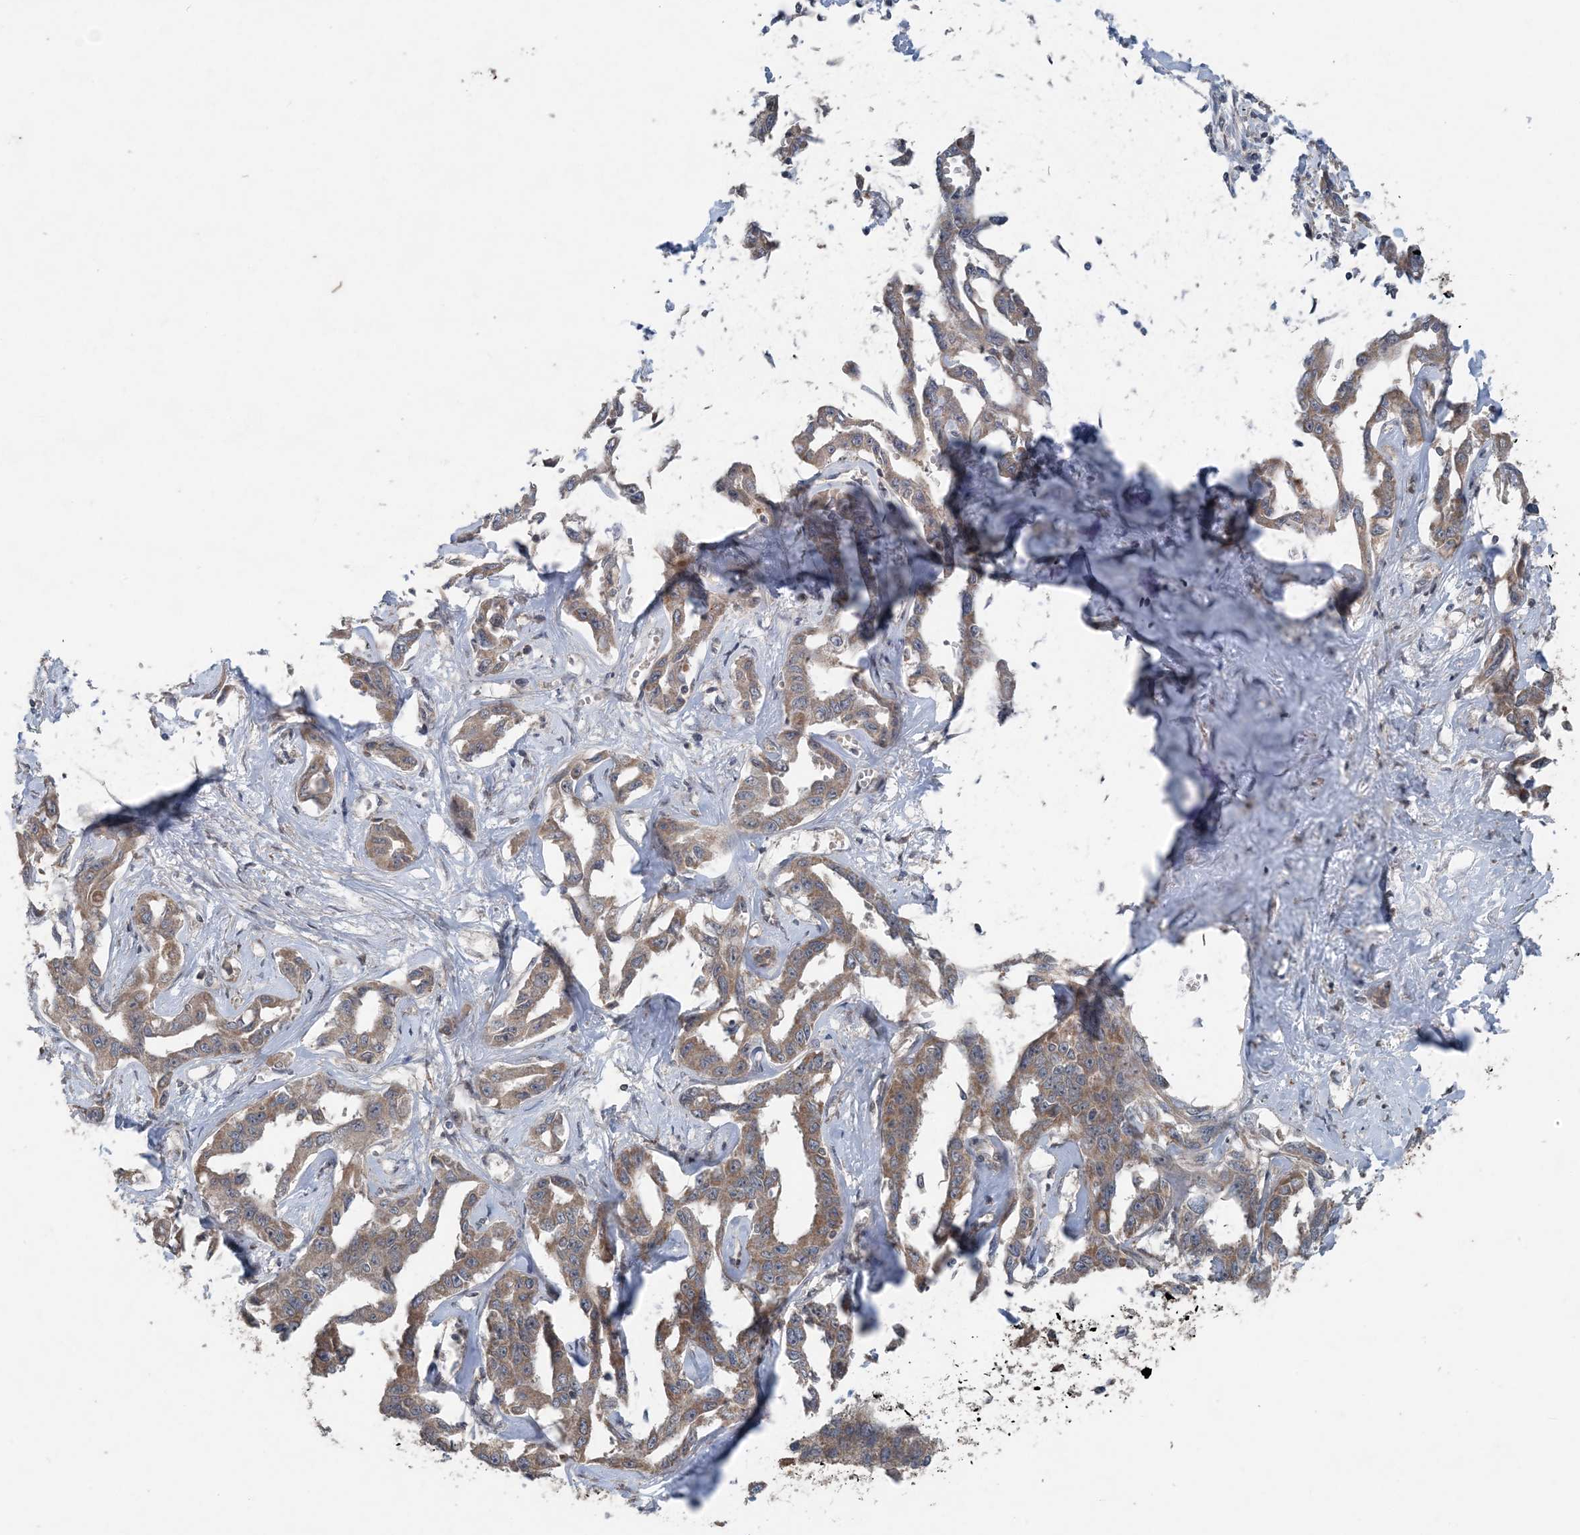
{"staining": {"intensity": "weak", "quantity": ">75%", "location": "cytoplasmic/membranous"}, "tissue": "liver cancer", "cell_type": "Tumor cells", "image_type": "cancer", "snomed": [{"axis": "morphology", "description": "Cholangiocarcinoma"}, {"axis": "topography", "description": "Liver"}], "caption": "The histopathology image demonstrates staining of liver cancer, revealing weak cytoplasmic/membranous protein staining (brown color) within tumor cells. (brown staining indicates protein expression, while blue staining denotes nuclei).", "gene": "MYO9B", "patient": {"sex": "male", "age": 59}}